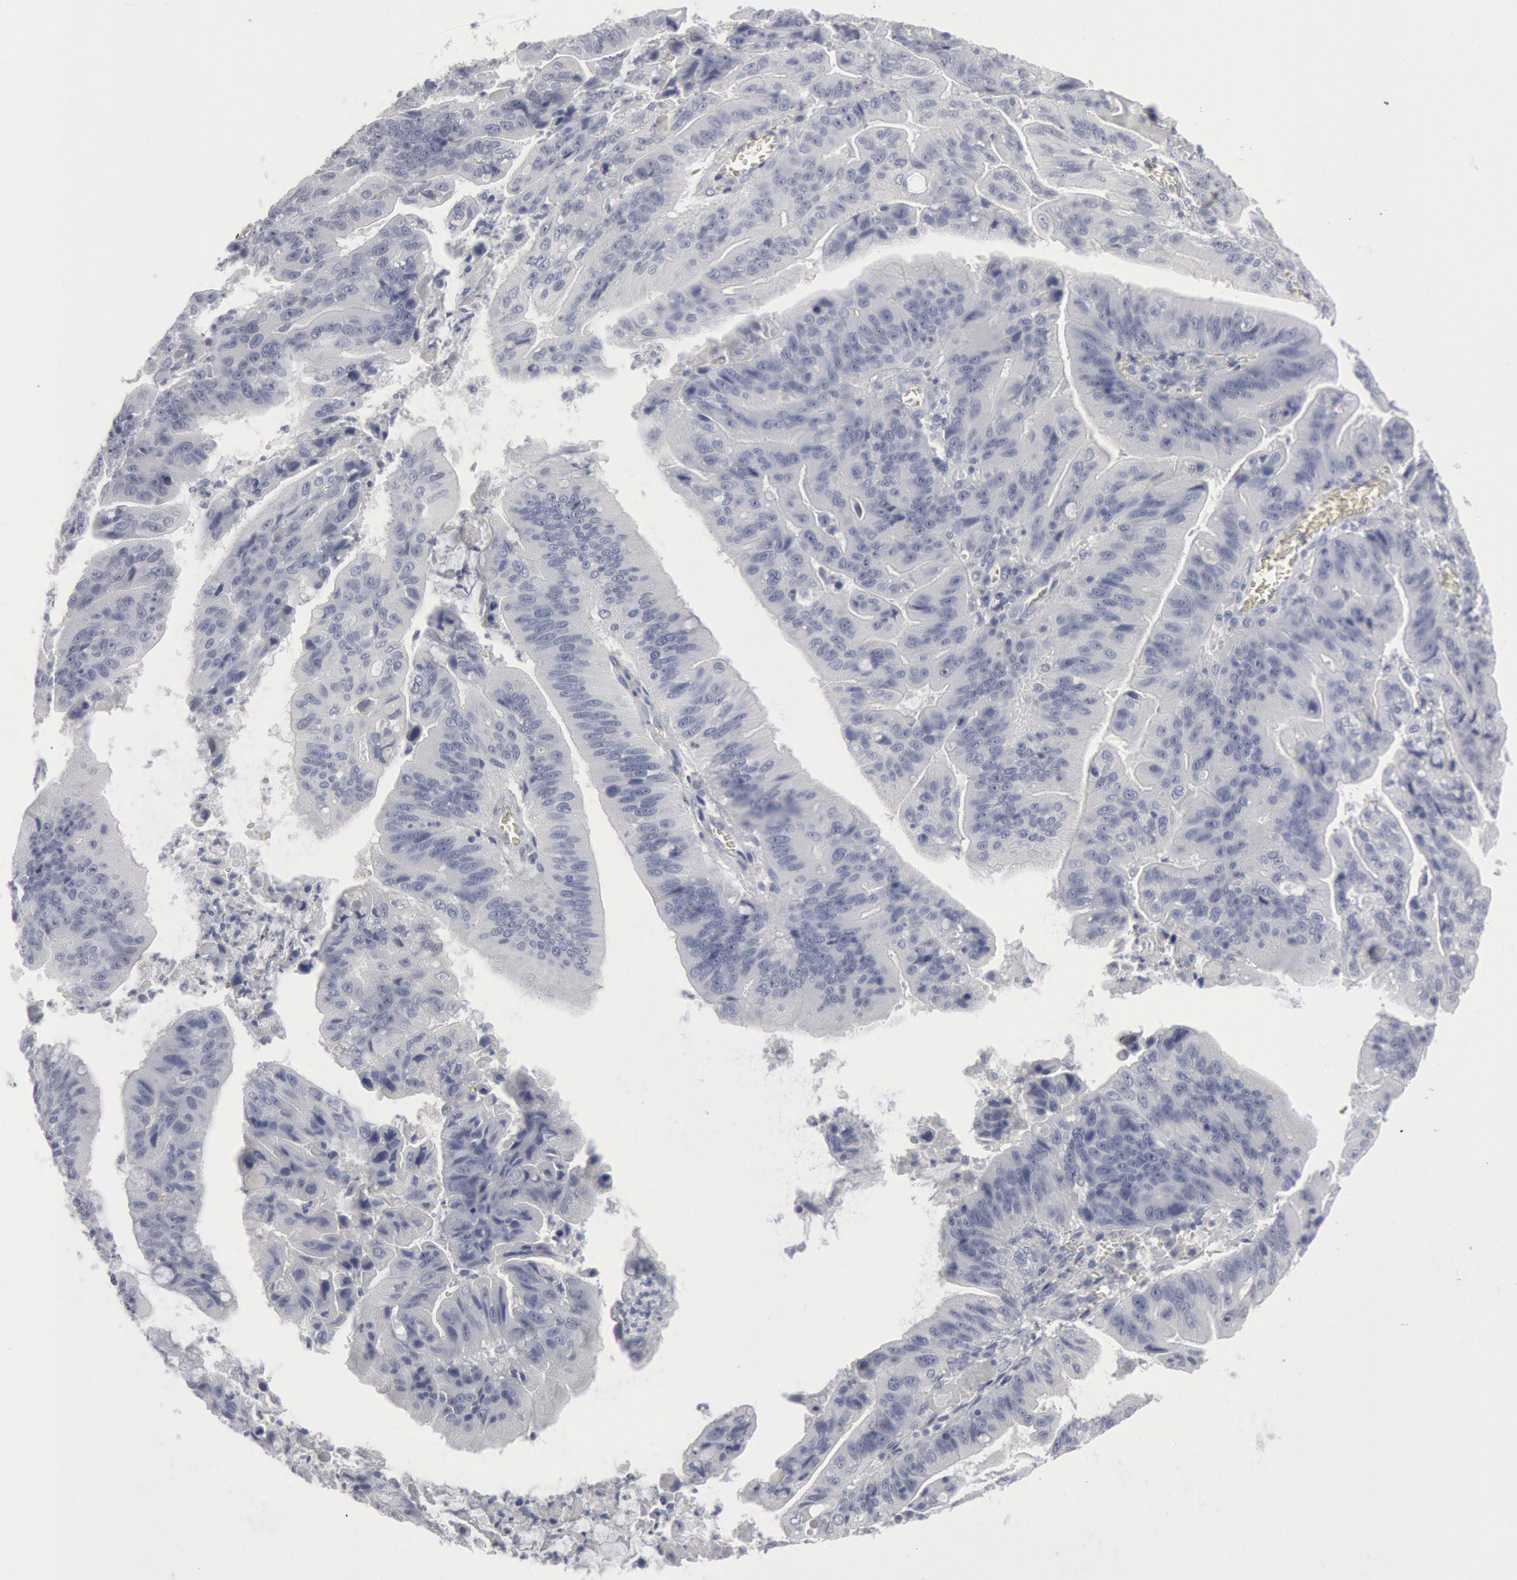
{"staining": {"intensity": "negative", "quantity": "none", "location": "none"}, "tissue": "stomach cancer", "cell_type": "Tumor cells", "image_type": "cancer", "snomed": [{"axis": "morphology", "description": "Adenocarcinoma, NOS"}, {"axis": "topography", "description": "Stomach, upper"}], "caption": "Adenocarcinoma (stomach) was stained to show a protein in brown. There is no significant positivity in tumor cells.", "gene": "DMC1", "patient": {"sex": "male", "age": 63}}